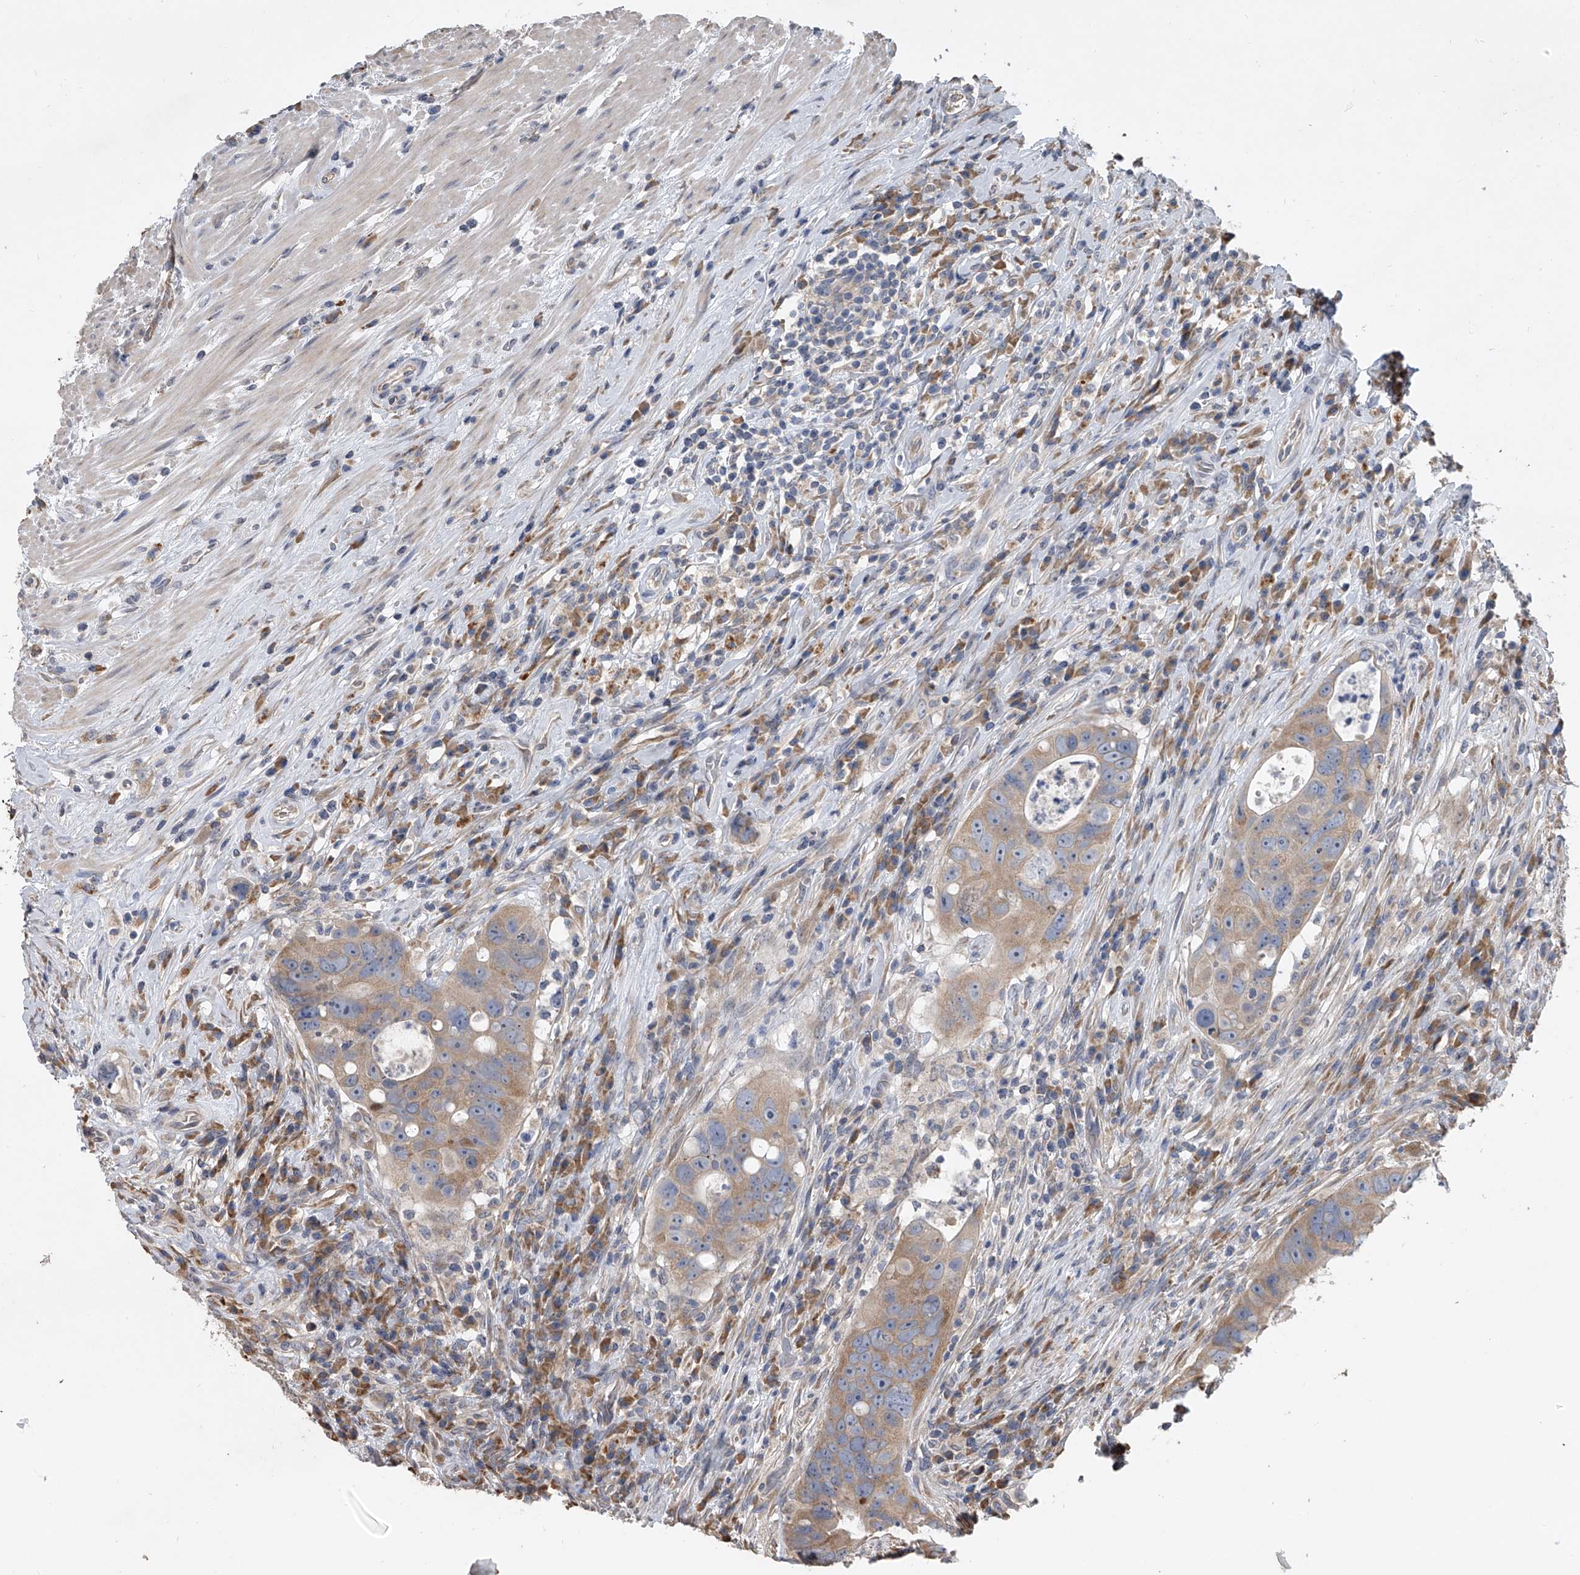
{"staining": {"intensity": "moderate", "quantity": ">75%", "location": "cytoplasmic/membranous"}, "tissue": "colorectal cancer", "cell_type": "Tumor cells", "image_type": "cancer", "snomed": [{"axis": "morphology", "description": "Adenocarcinoma, NOS"}, {"axis": "topography", "description": "Rectum"}], "caption": "This photomicrograph demonstrates colorectal cancer (adenocarcinoma) stained with IHC to label a protein in brown. The cytoplasmic/membranous of tumor cells show moderate positivity for the protein. Nuclei are counter-stained blue.", "gene": "DOCK9", "patient": {"sex": "male", "age": 59}}